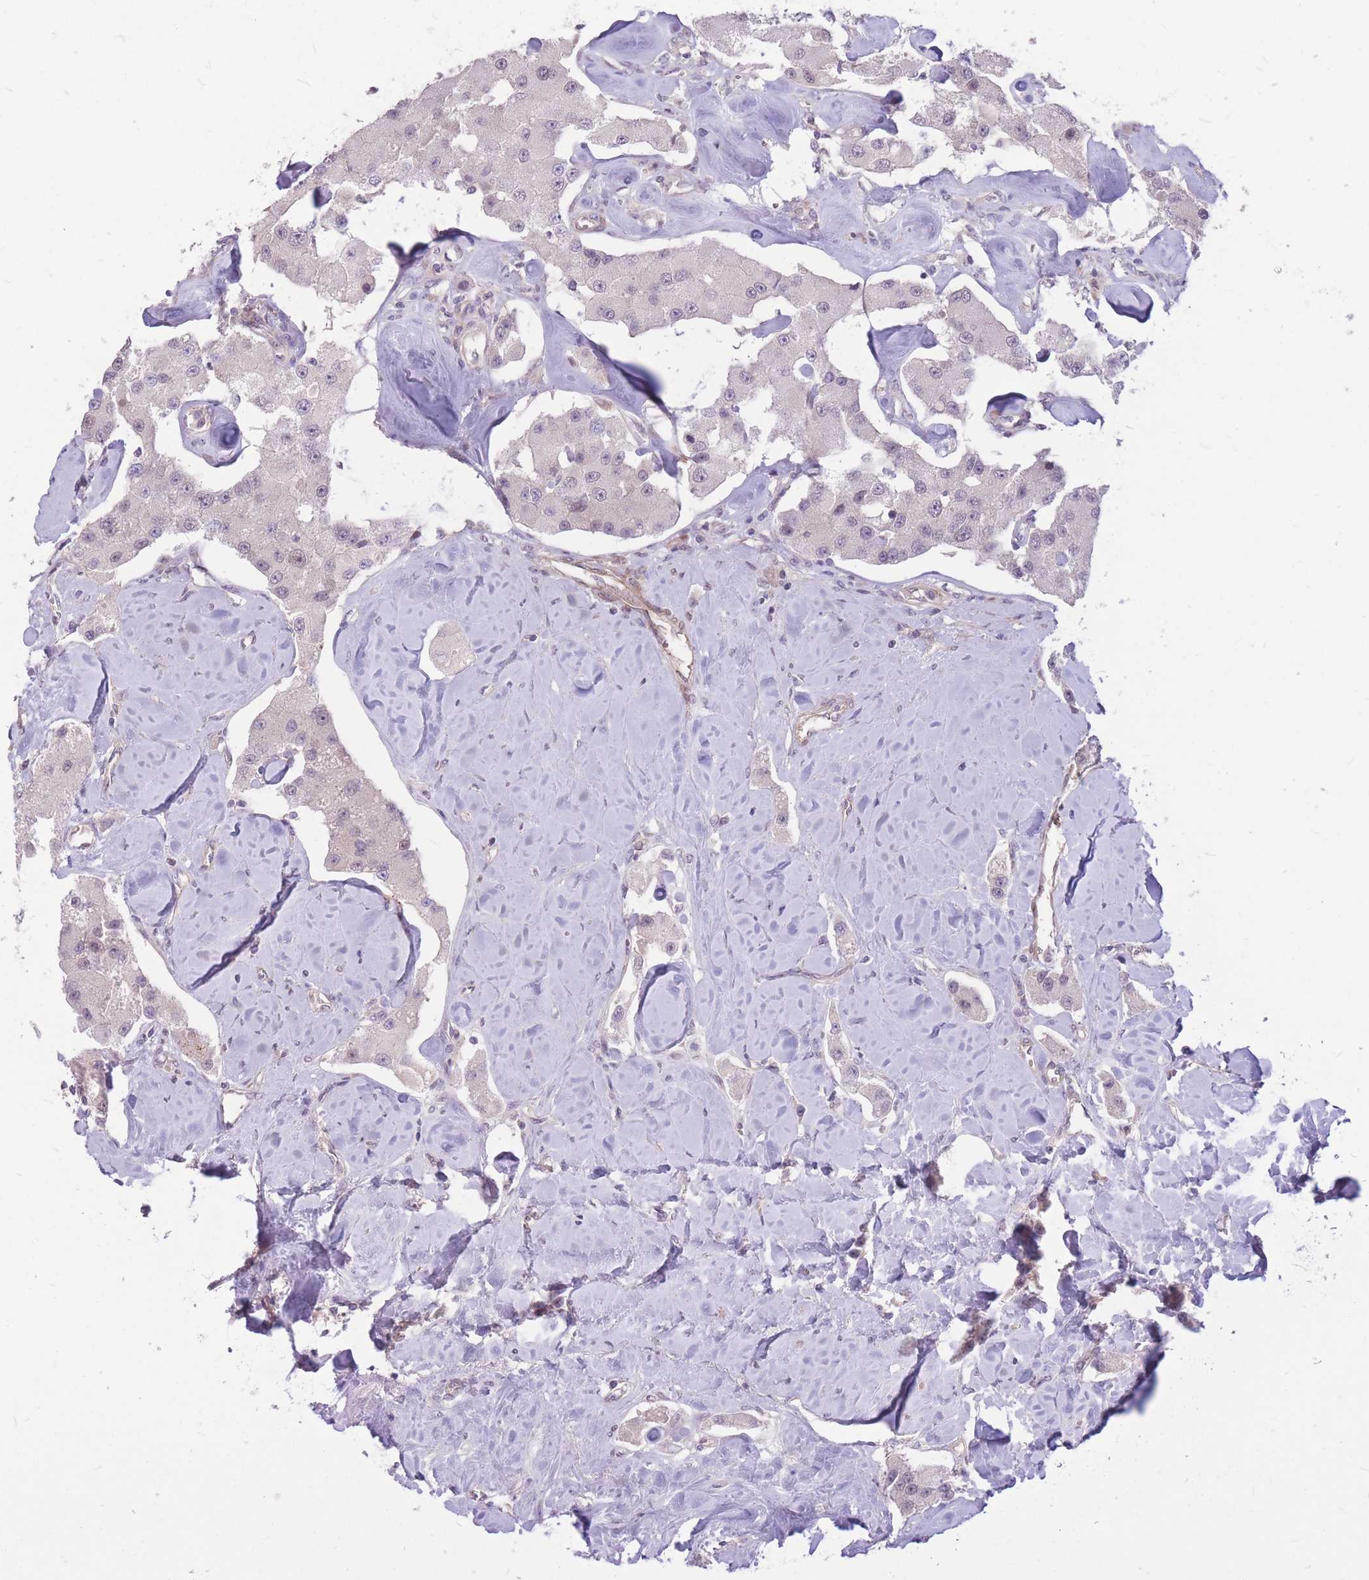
{"staining": {"intensity": "negative", "quantity": "none", "location": "none"}, "tissue": "carcinoid", "cell_type": "Tumor cells", "image_type": "cancer", "snomed": [{"axis": "morphology", "description": "Carcinoid, malignant, NOS"}, {"axis": "topography", "description": "Pancreas"}], "caption": "An immunohistochemistry (IHC) image of carcinoid is shown. There is no staining in tumor cells of carcinoid.", "gene": "TCF20", "patient": {"sex": "male", "age": 41}}